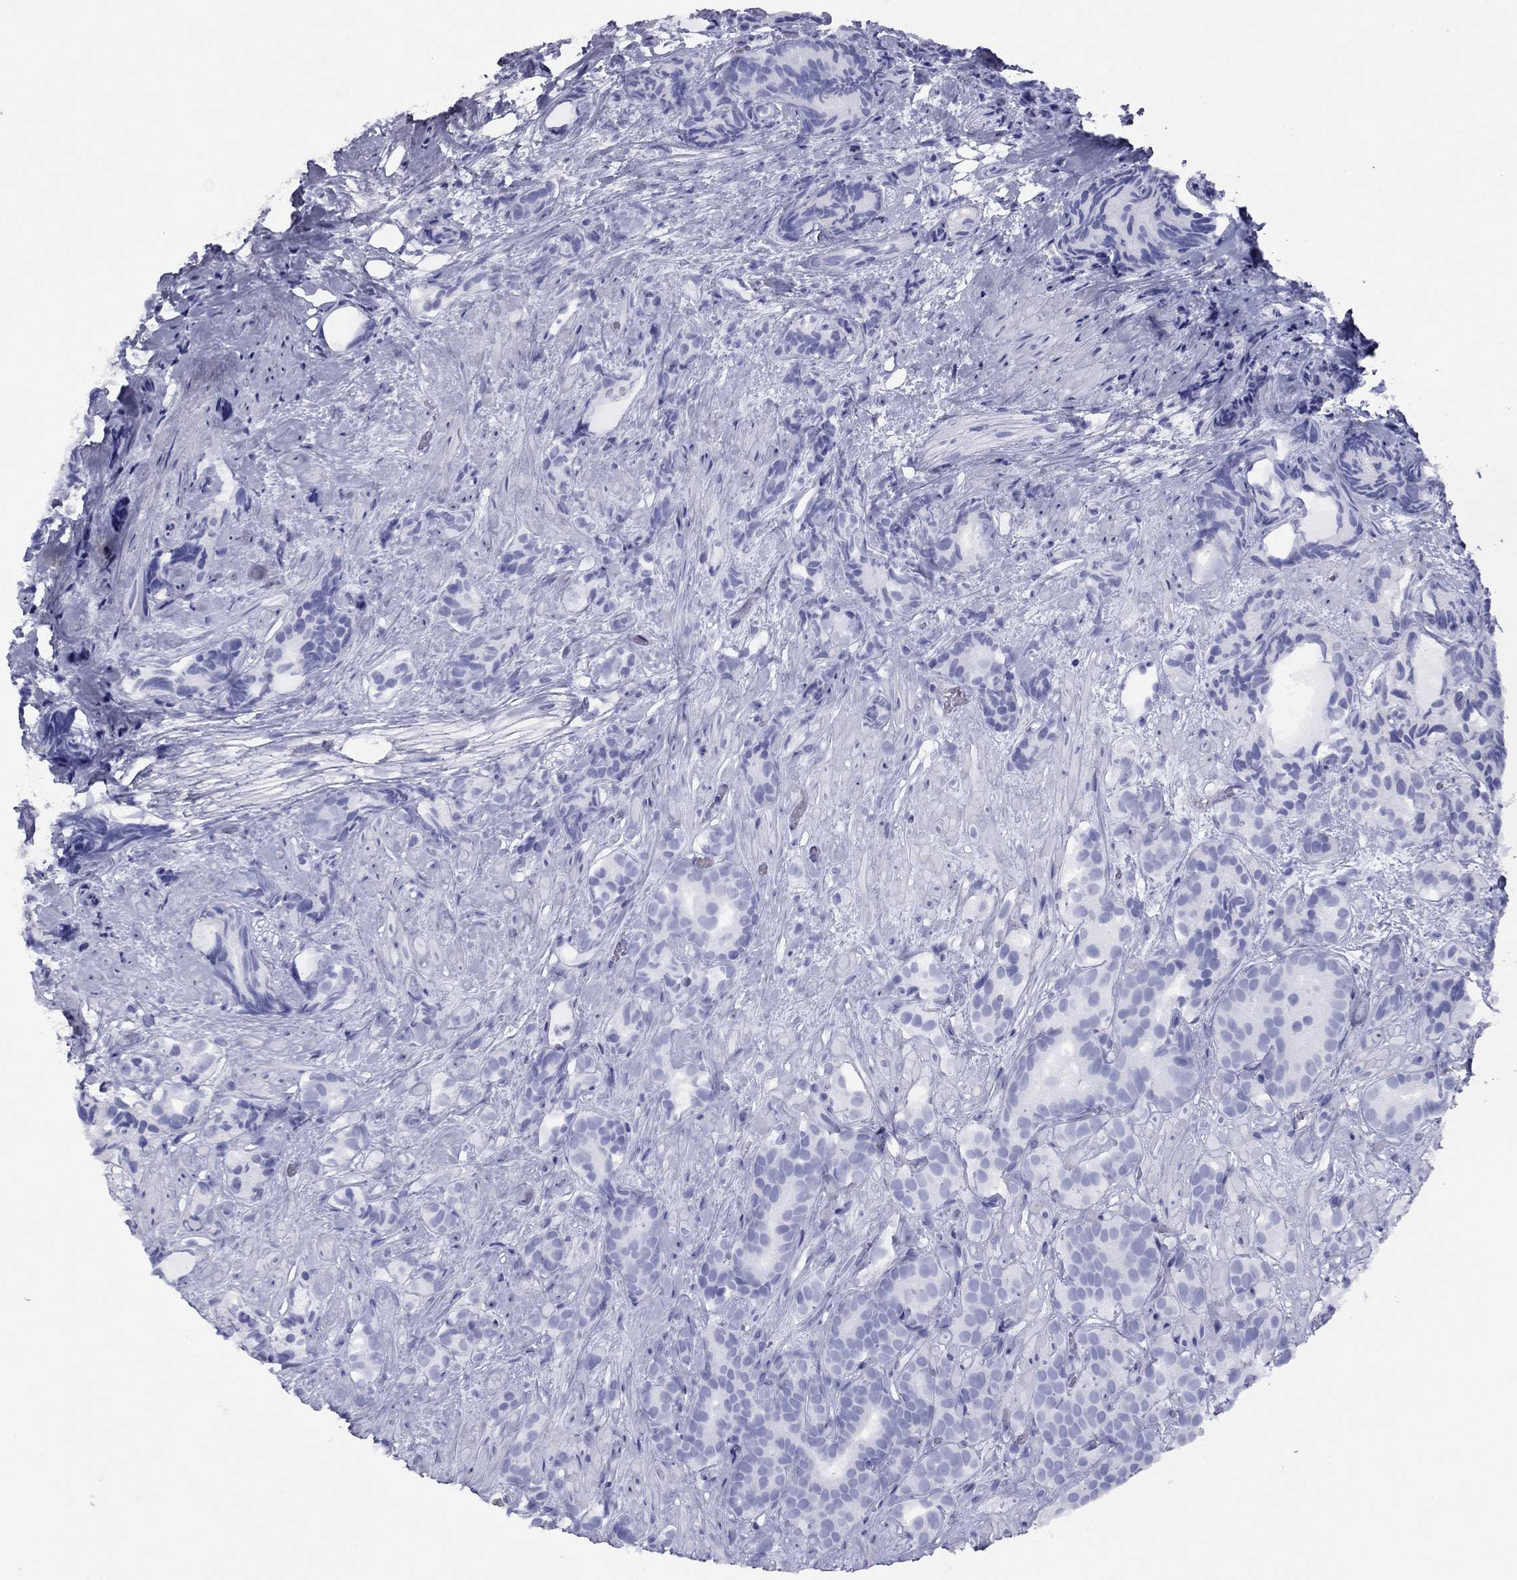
{"staining": {"intensity": "negative", "quantity": "none", "location": "none"}, "tissue": "prostate cancer", "cell_type": "Tumor cells", "image_type": "cancer", "snomed": [{"axis": "morphology", "description": "Adenocarcinoma, High grade"}, {"axis": "topography", "description": "Prostate"}], "caption": "This micrograph is of adenocarcinoma (high-grade) (prostate) stained with IHC to label a protein in brown with the nuclei are counter-stained blue. There is no staining in tumor cells.", "gene": "HAO1", "patient": {"sex": "male", "age": 90}}